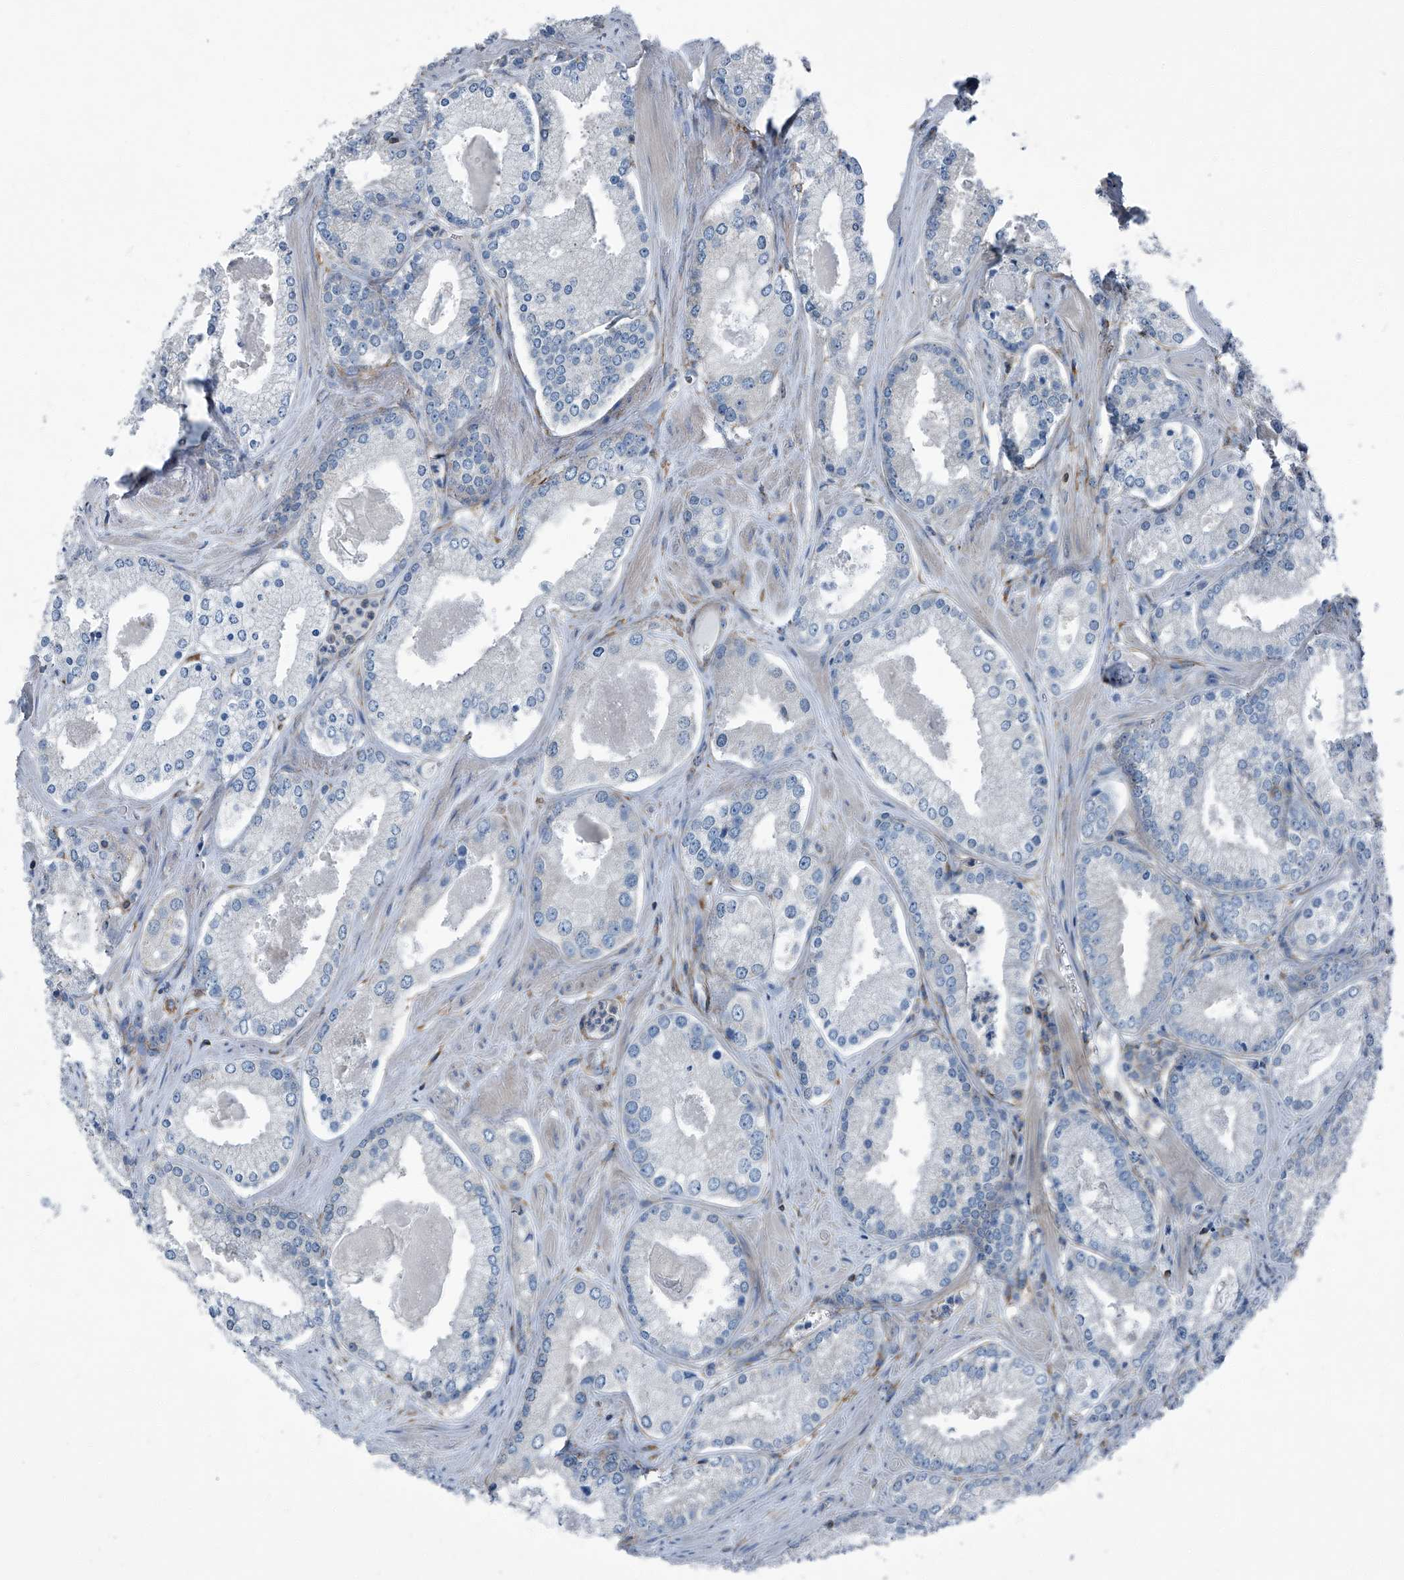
{"staining": {"intensity": "negative", "quantity": "none", "location": "none"}, "tissue": "prostate cancer", "cell_type": "Tumor cells", "image_type": "cancer", "snomed": [{"axis": "morphology", "description": "Adenocarcinoma, Low grade"}, {"axis": "topography", "description": "Prostate"}], "caption": "There is no significant positivity in tumor cells of adenocarcinoma (low-grade) (prostate).", "gene": "SEPTIN7", "patient": {"sex": "male", "age": 54}}